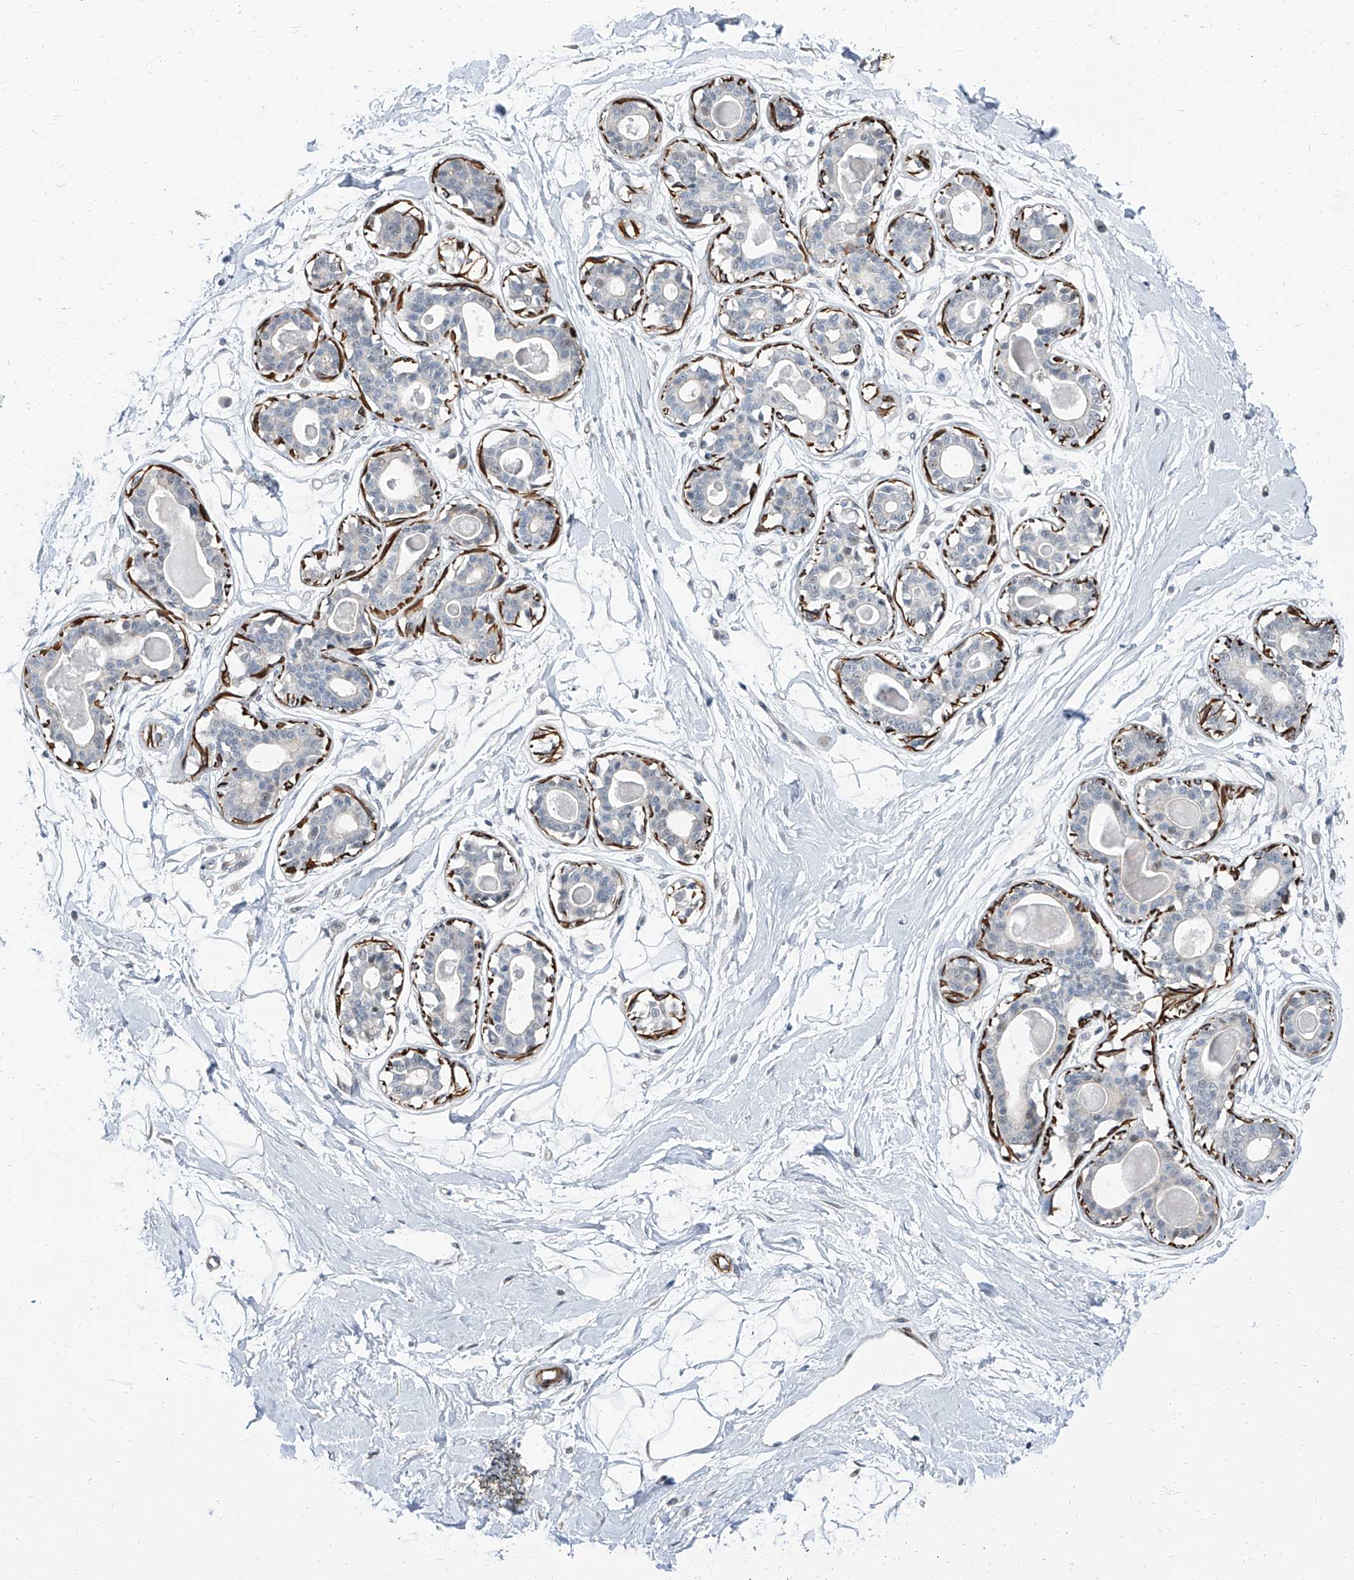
{"staining": {"intensity": "negative", "quantity": "none", "location": "none"}, "tissue": "breast", "cell_type": "Adipocytes", "image_type": "normal", "snomed": [{"axis": "morphology", "description": "Normal tissue, NOS"}, {"axis": "topography", "description": "Breast"}], "caption": "High magnification brightfield microscopy of unremarkable breast stained with DAB (brown) and counterstained with hematoxylin (blue): adipocytes show no significant positivity. The staining is performed using DAB brown chromogen with nuclei counter-stained in using hematoxylin.", "gene": "TXLNB", "patient": {"sex": "female", "age": 45}}